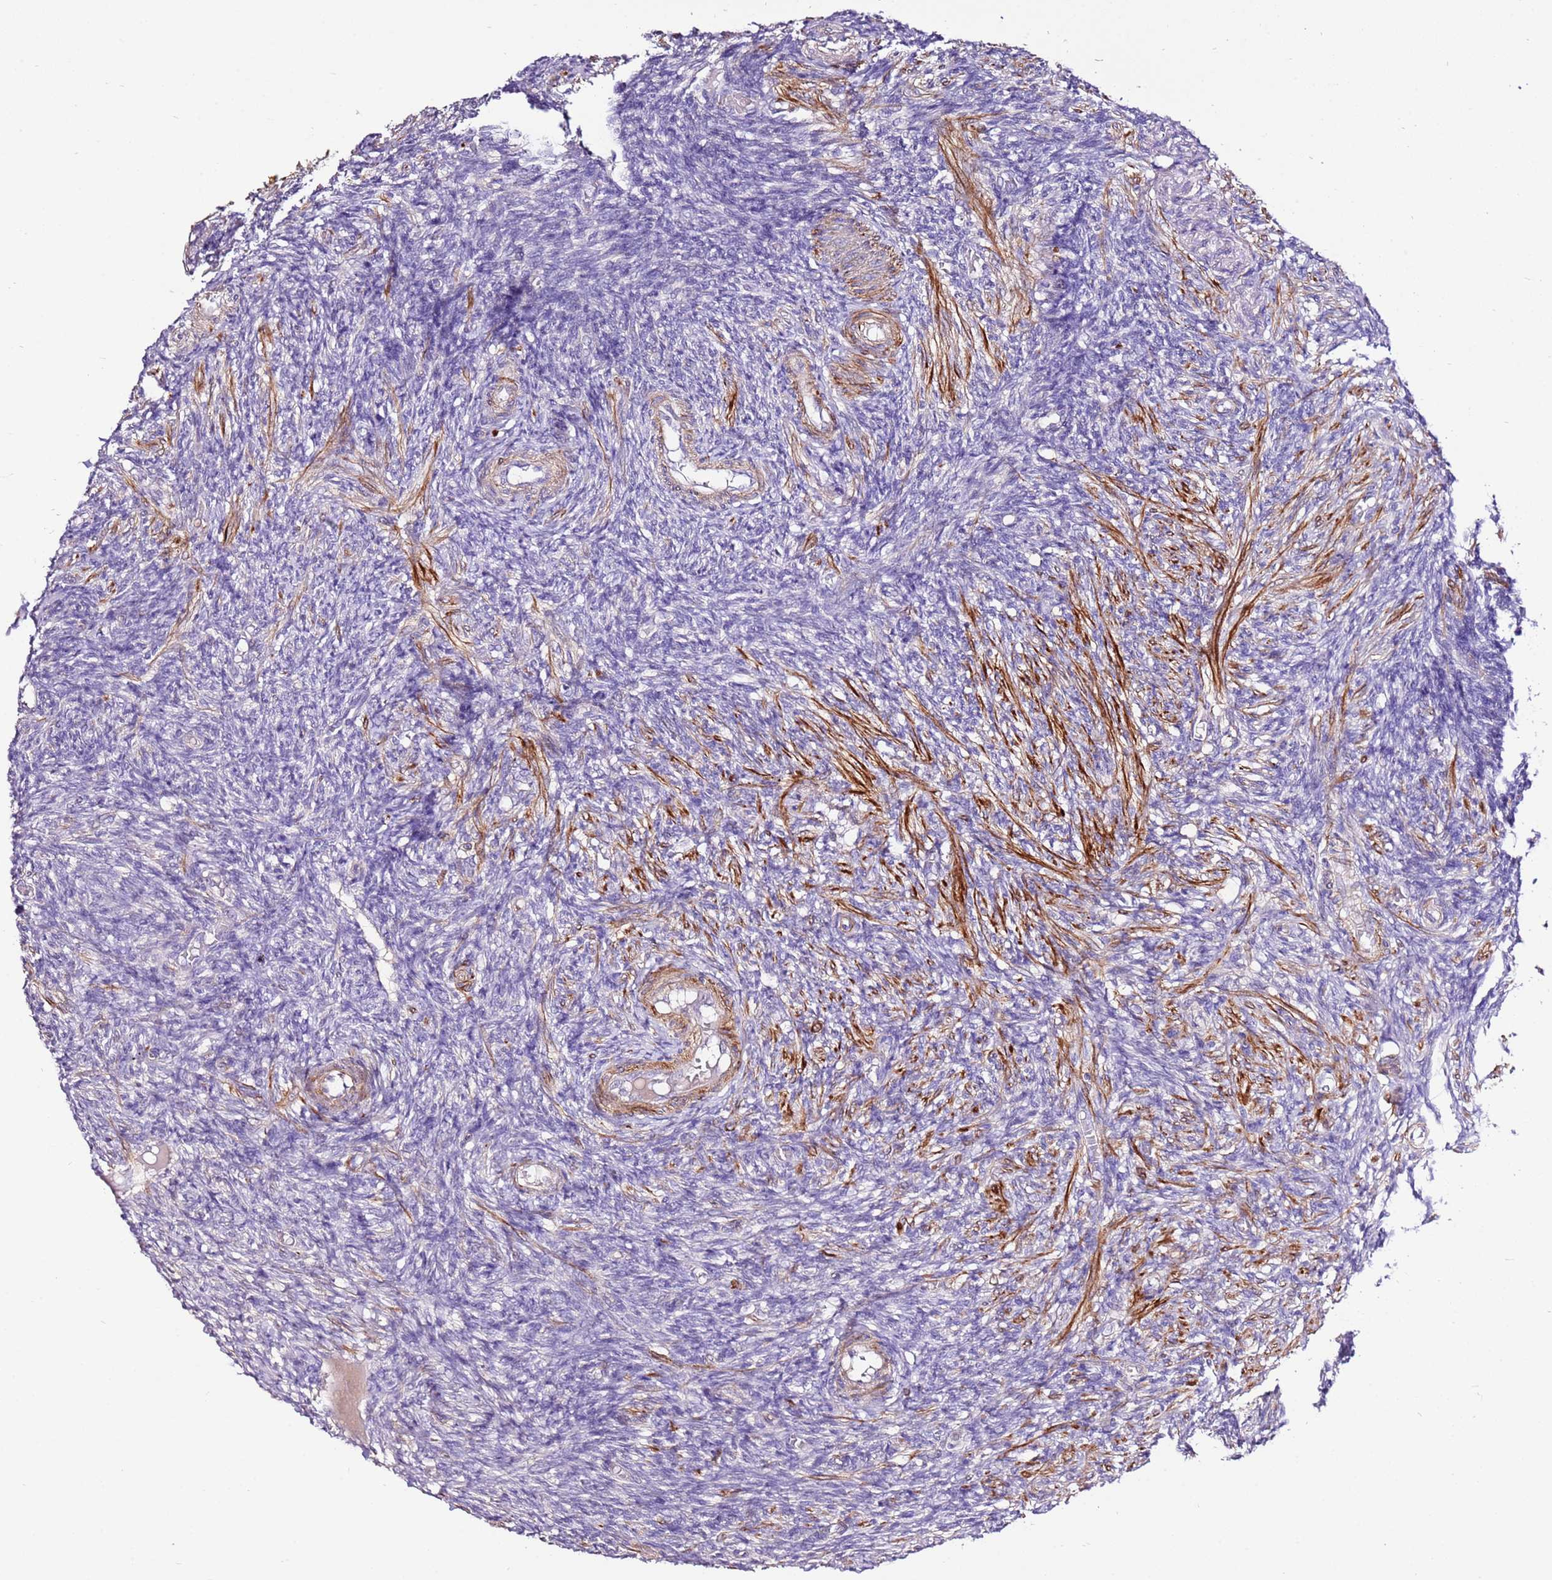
{"staining": {"intensity": "negative", "quantity": "none", "location": "none"}, "tissue": "ovary", "cell_type": "Ovarian stroma cells", "image_type": "normal", "snomed": [{"axis": "morphology", "description": "Normal tissue, NOS"}, {"axis": "topography", "description": "Ovary"}], "caption": "Ovarian stroma cells show no significant staining in benign ovary. The staining was performed using DAB (3,3'-diaminobenzidine) to visualize the protein expression in brown, while the nuclei were stained in blue with hematoxylin (Magnification: 20x).", "gene": "ART5", "patient": {"sex": "female", "age": 27}}